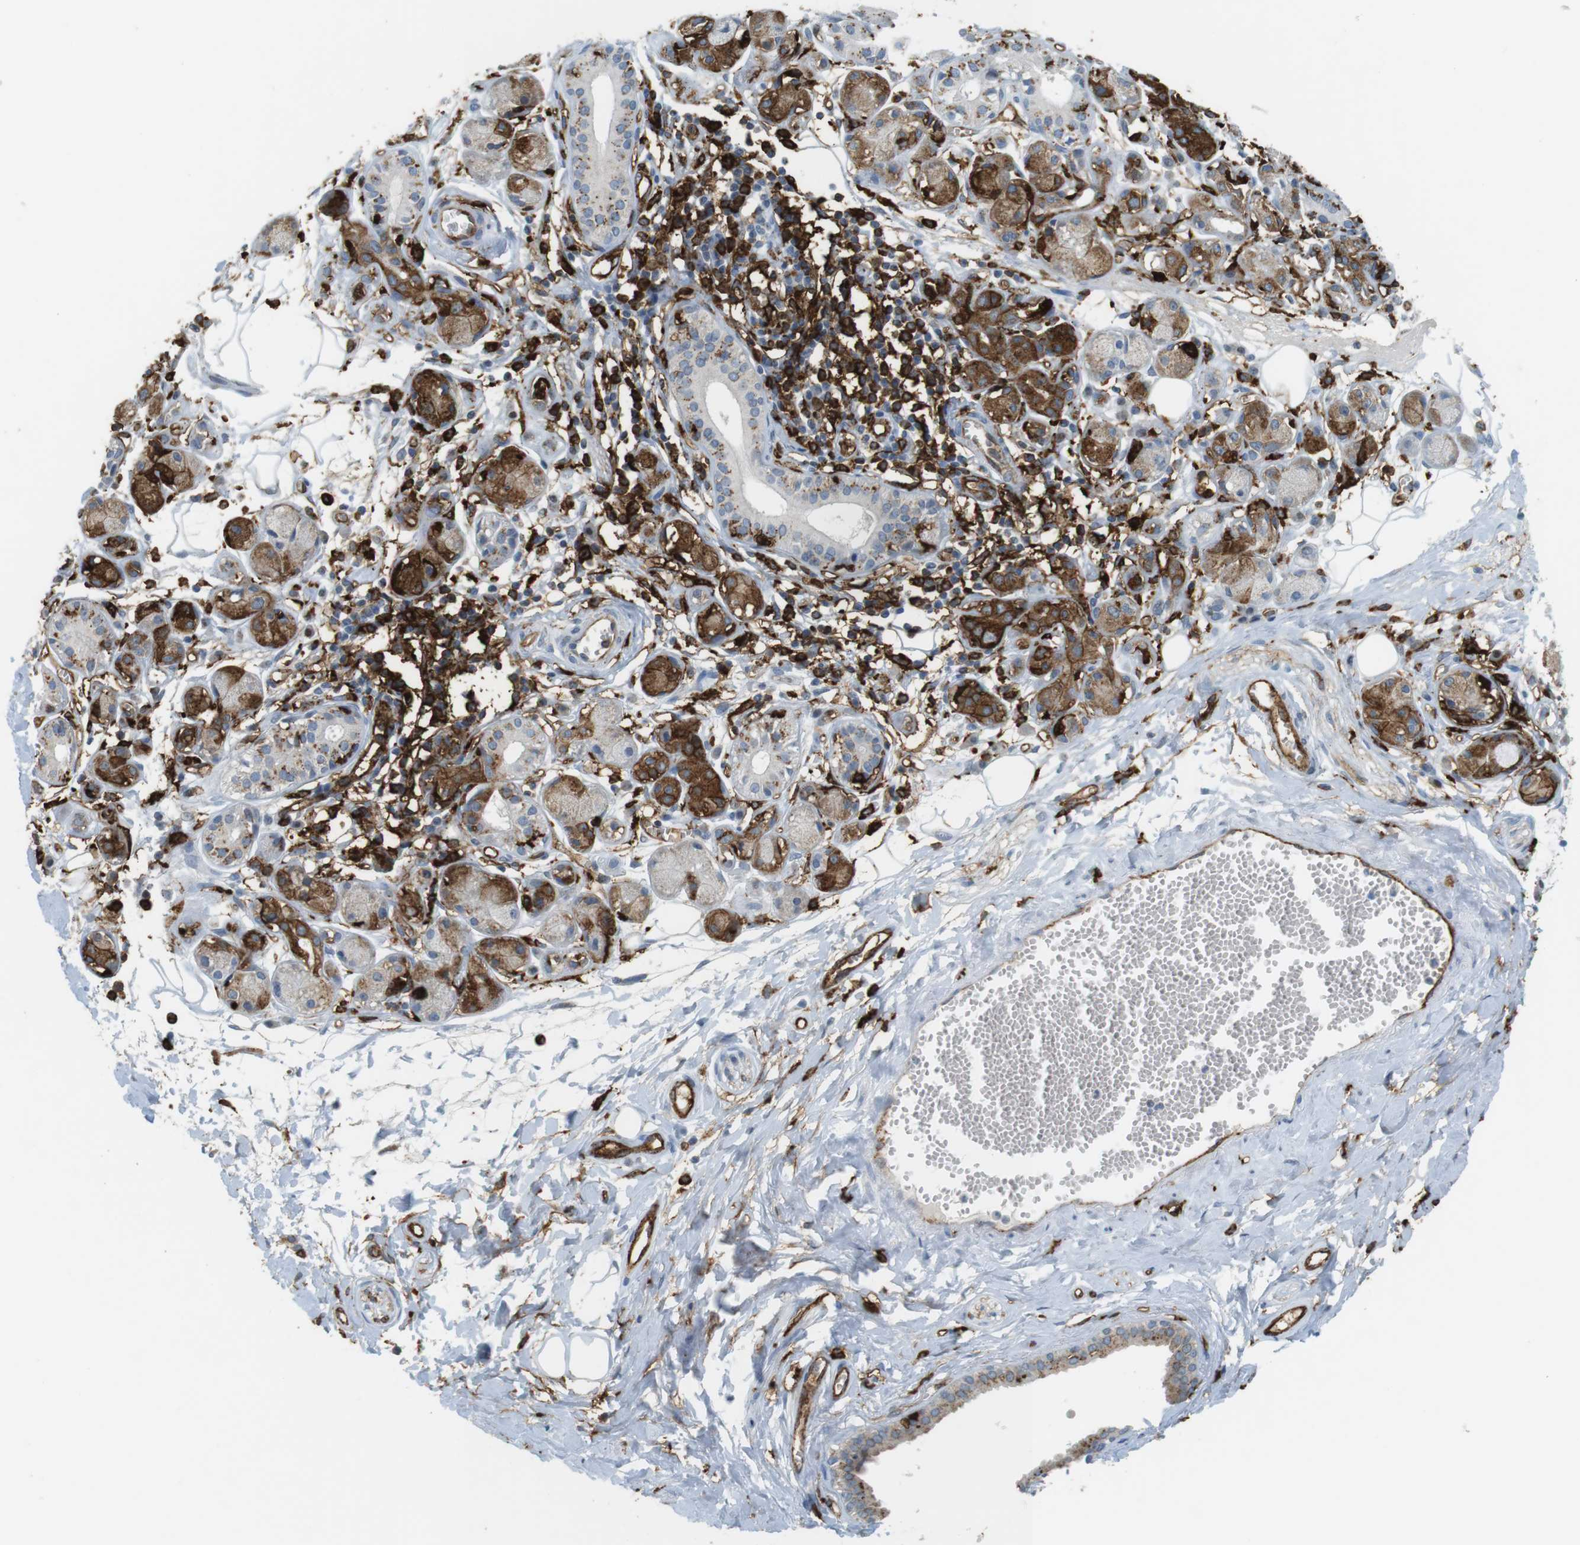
{"staining": {"intensity": "negative", "quantity": "none", "location": "none"}, "tissue": "adipose tissue", "cell_type": "Adipocytes", "image_type": "normal", "snomed": [{"axis": "morphology", "description": "Normal tissue, NOS"}, {"axis": "morphology", "description": "Inflammation, NOS"}, {"axis": "topography", "description": "Salivary gland"}, {"axis": "topography", "description": "Peripheral nerve tissue"}], "caption": "Immunohistochemistry of normal adipose tissue reveals no expression in adipocytes. Brightfield microscopy of immunohistochemistry stained with DAB (brown) and hematoxylin (blue), captured at high magnification.", "gene": "HLA", "patient": {"sex": "female", "age": 75}}